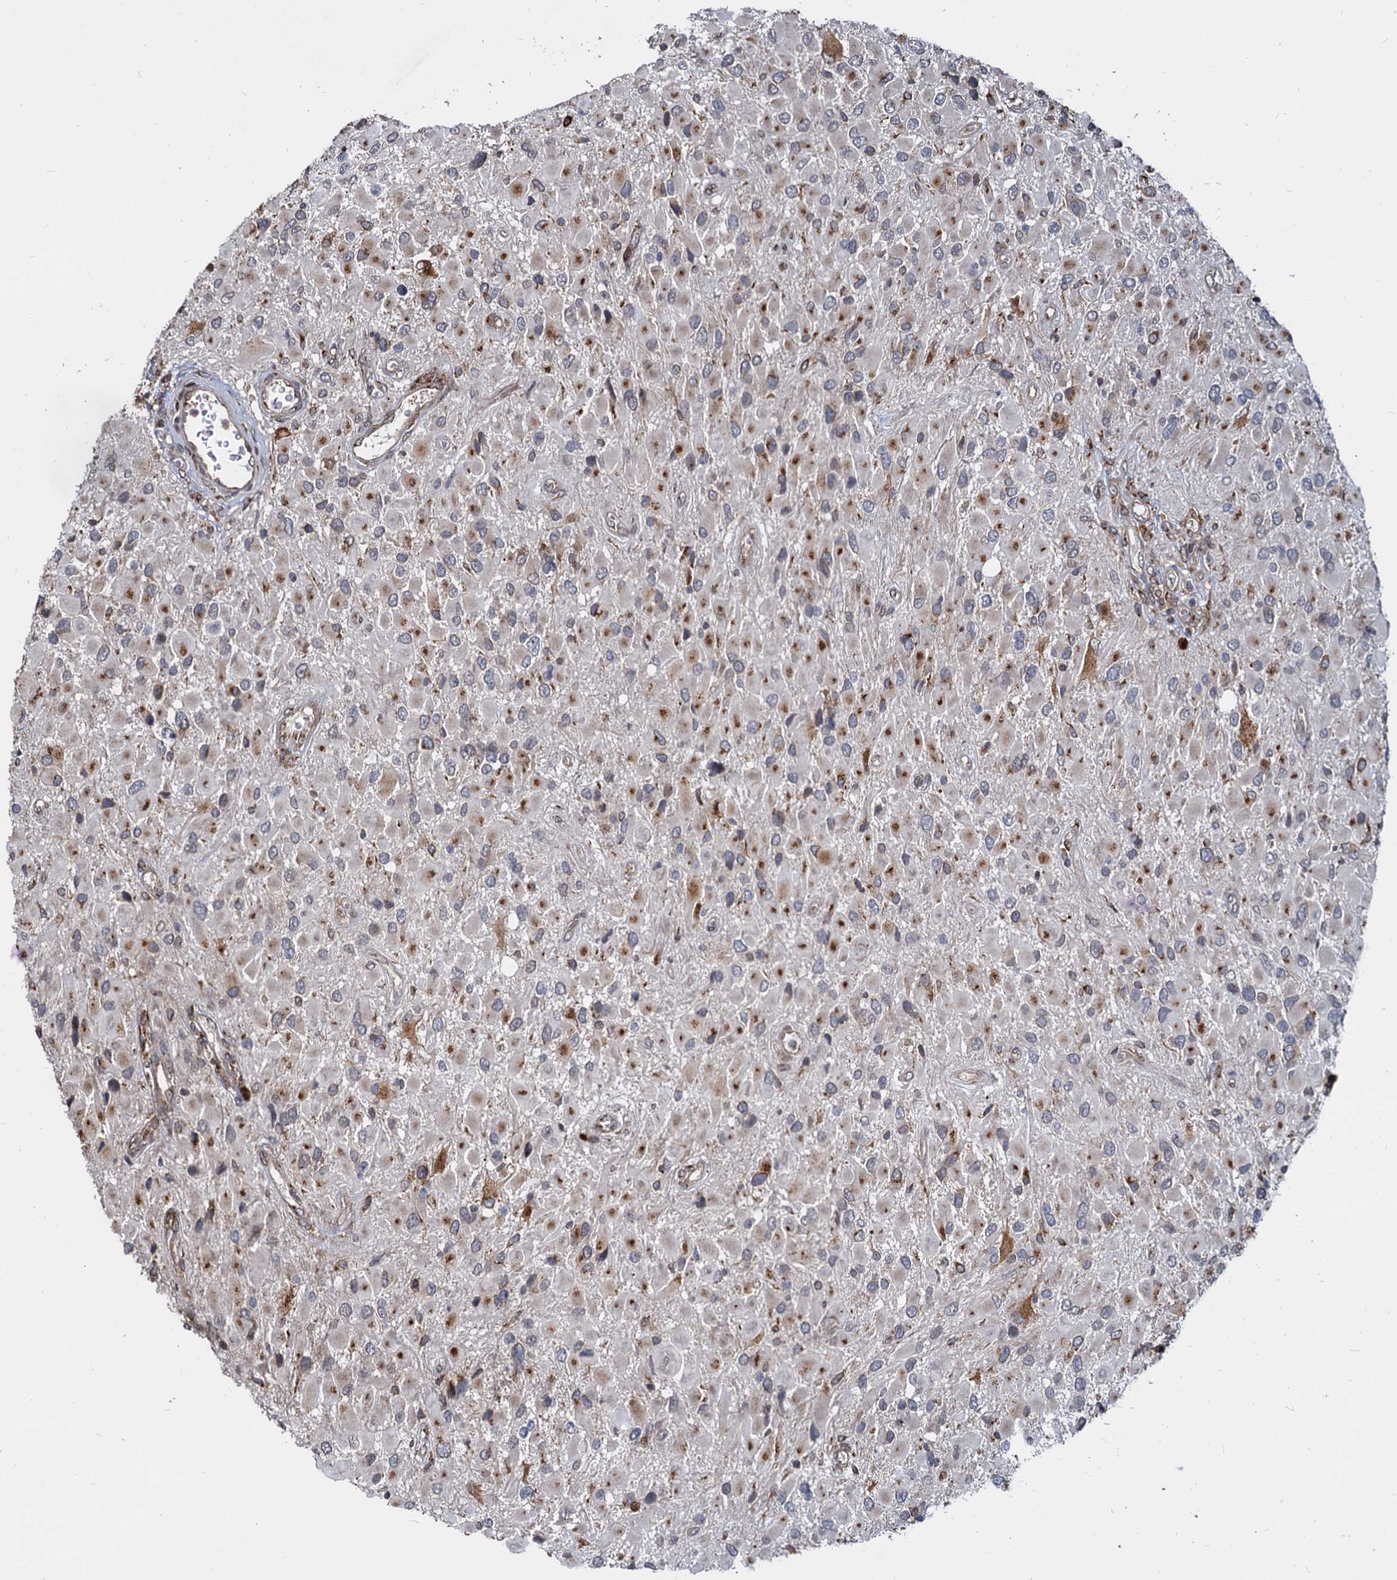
{"staining": {"intensity": "moderate", "quantity": "<25%", "location": "cytoplasmic/membranous"}, "tissue": "glioma", "cell_type": "Tumor cells", "image_type": "cancer", "snomed": [{"axis": "morphology", "description": "Glioma, malignant, High grade"}, {"axis": "topography", "description": "Brain"}], "caption": "DAB immunohistochemical staining of glioma reveals moderate cytoplasmic/membranous protein staining in approximately <25% of tumor cells. (DAB (3,3'-diaminobenzidine) IHC with brightfield microscopy, high magnification).", "gene": "SAAL1", "patient": {"sex": "male", "age": 53}}